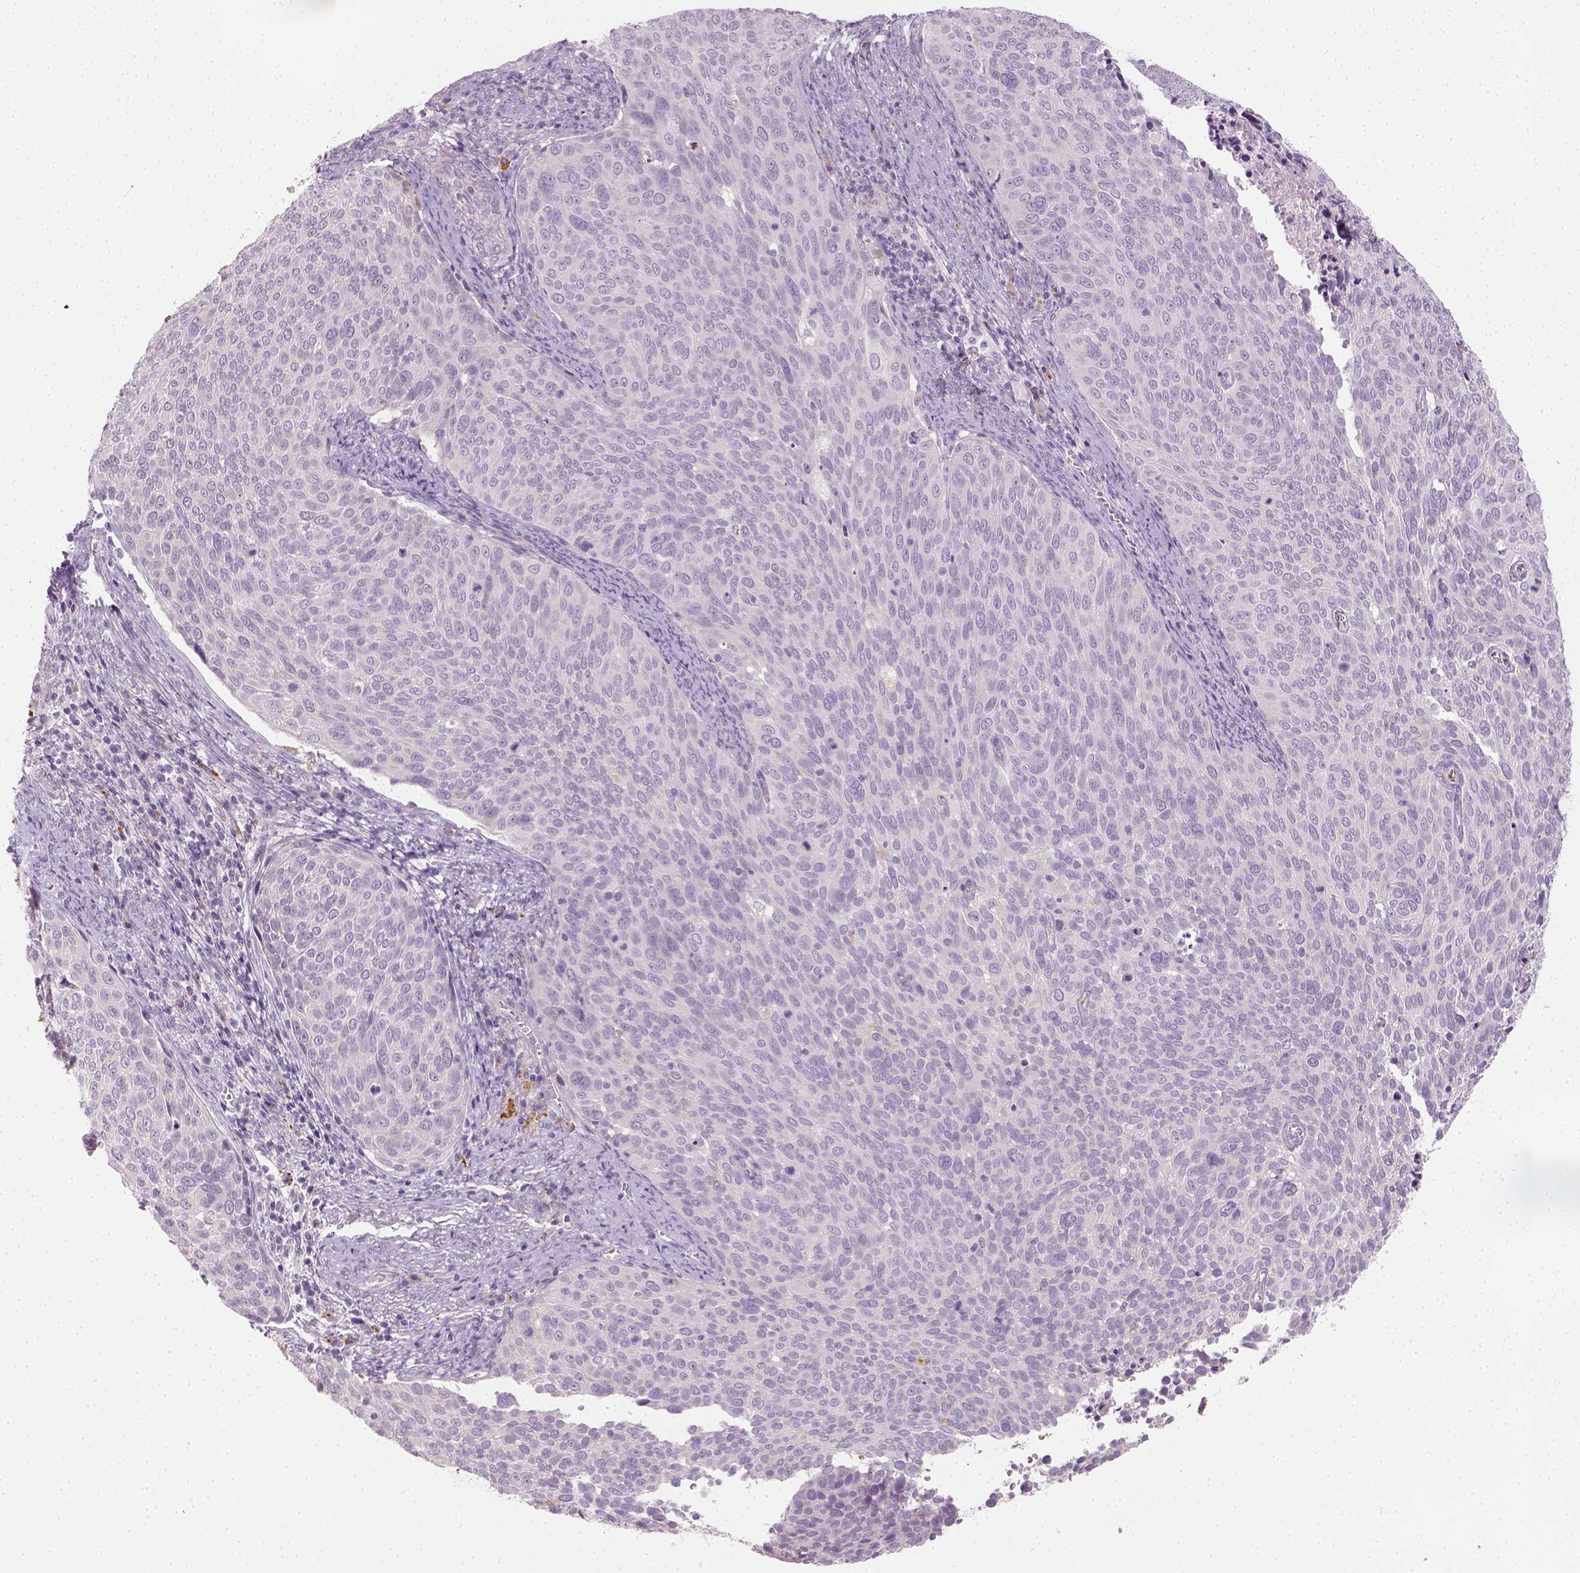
{"staining": {"intensity": "negative", "quantity": "none", "location": "none"}, "tissue": "cervical cancer", "cell_type": "Tumor cells", "image_type": "cancer", "snomed": [{"axis": "morphology", "description": "Squamous cell carcinoma, NOS"}, {"axis": "topography", "description": "Cervix"}], "caption": "The immunohistochemistry micrograph has no significant positivity in tumor cells of cervical squamous cell carcinoma tissue.", "gene": "FAM163B", "patient": {"sex": "female", "age": 39}}